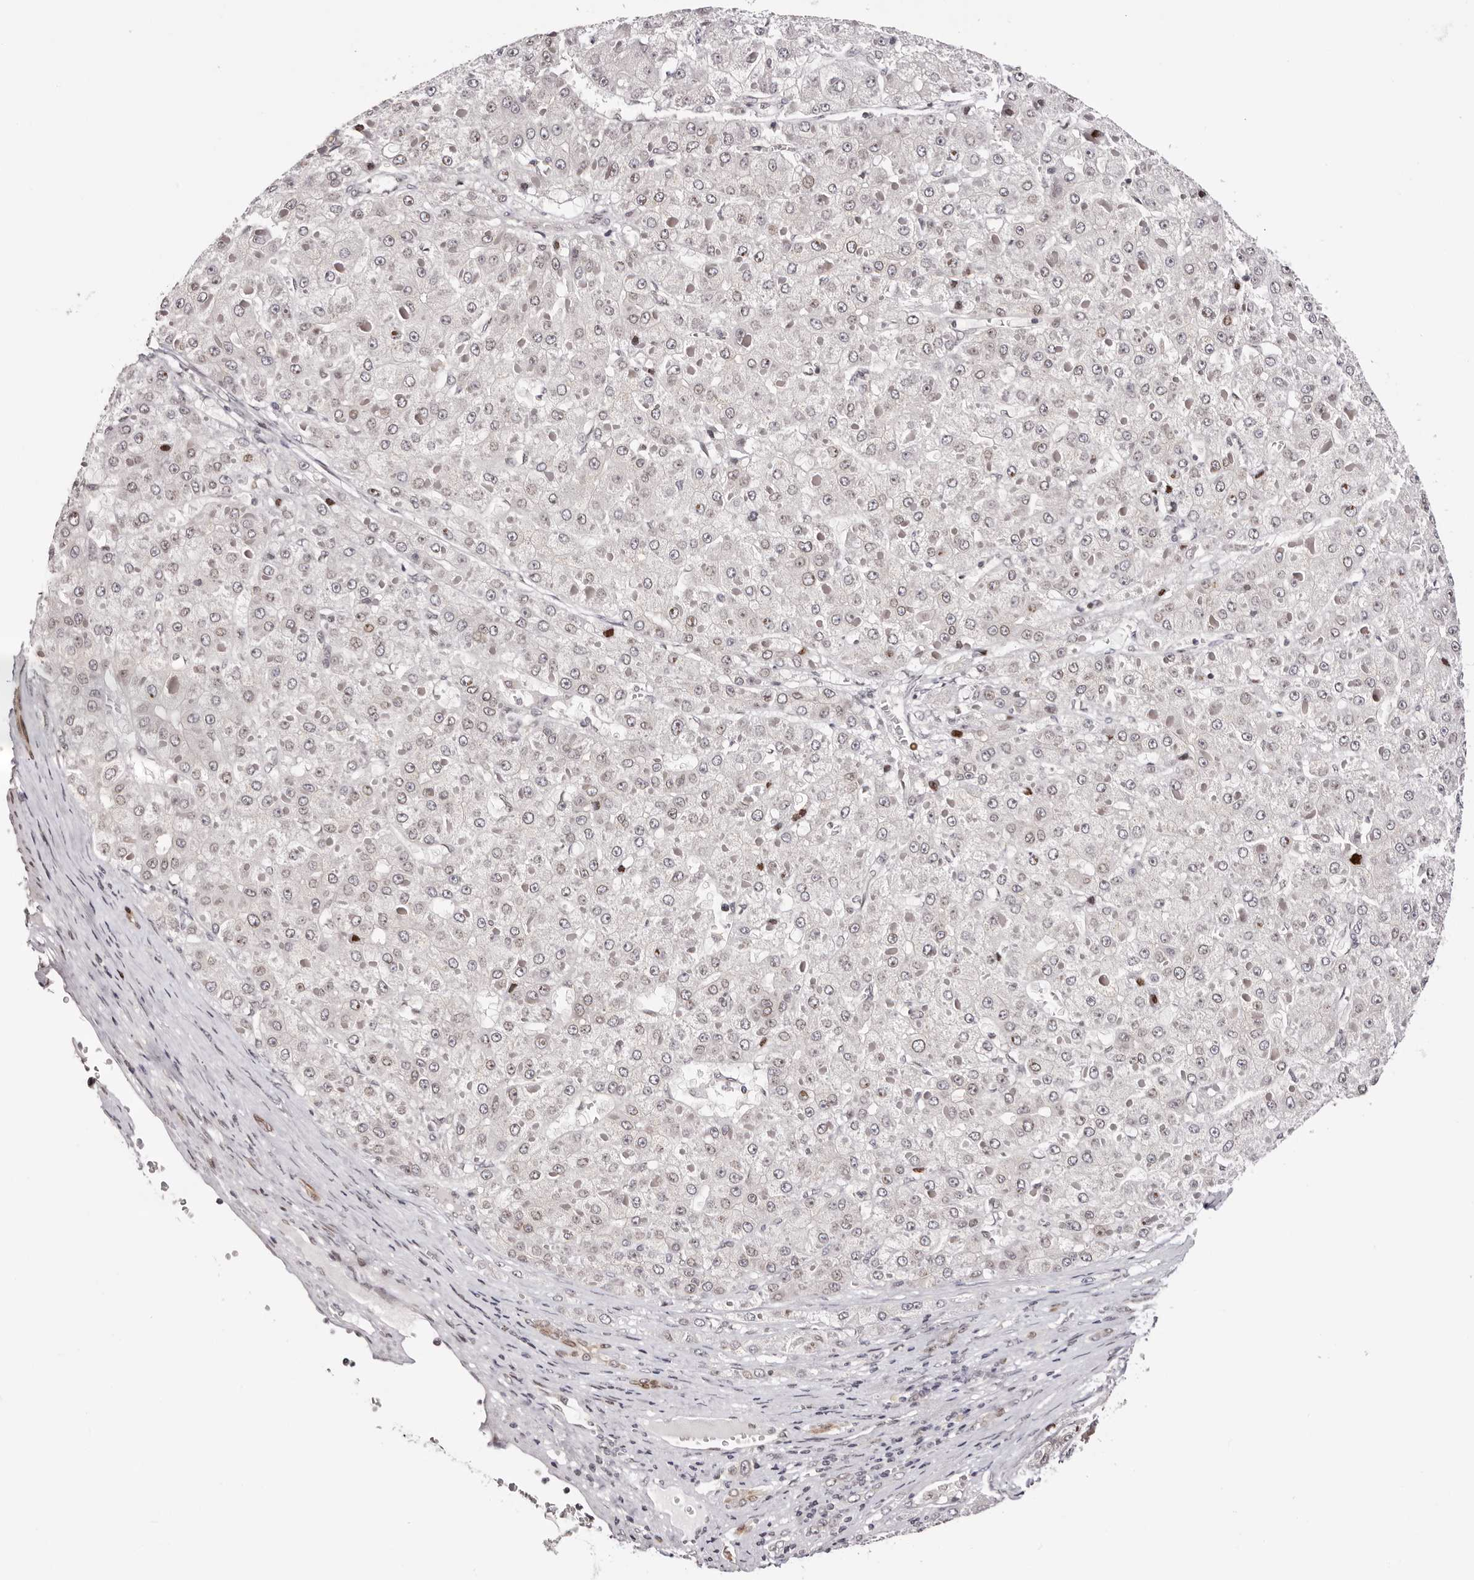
{"staining": {"intensity": "strong", "quantity": "<25%", "location": "nuclear"}, "tissue": "liver cancer", "cell_type": "Tumor cells", "image_type": "cancer", "snomed": [{"axis": "morphology", "description": "Carcinoma, Hepatocellular, NOS"}, {"axis": "topography", "description": "Liver"}], "caption": "Human liver hepatocellular carcinoma stained with a brown dye displays strong nuclear positive positivity in approximately <25% of tumor cells.", "gene": "NUP153", "patient": {"sex": "female", "age": 73}}